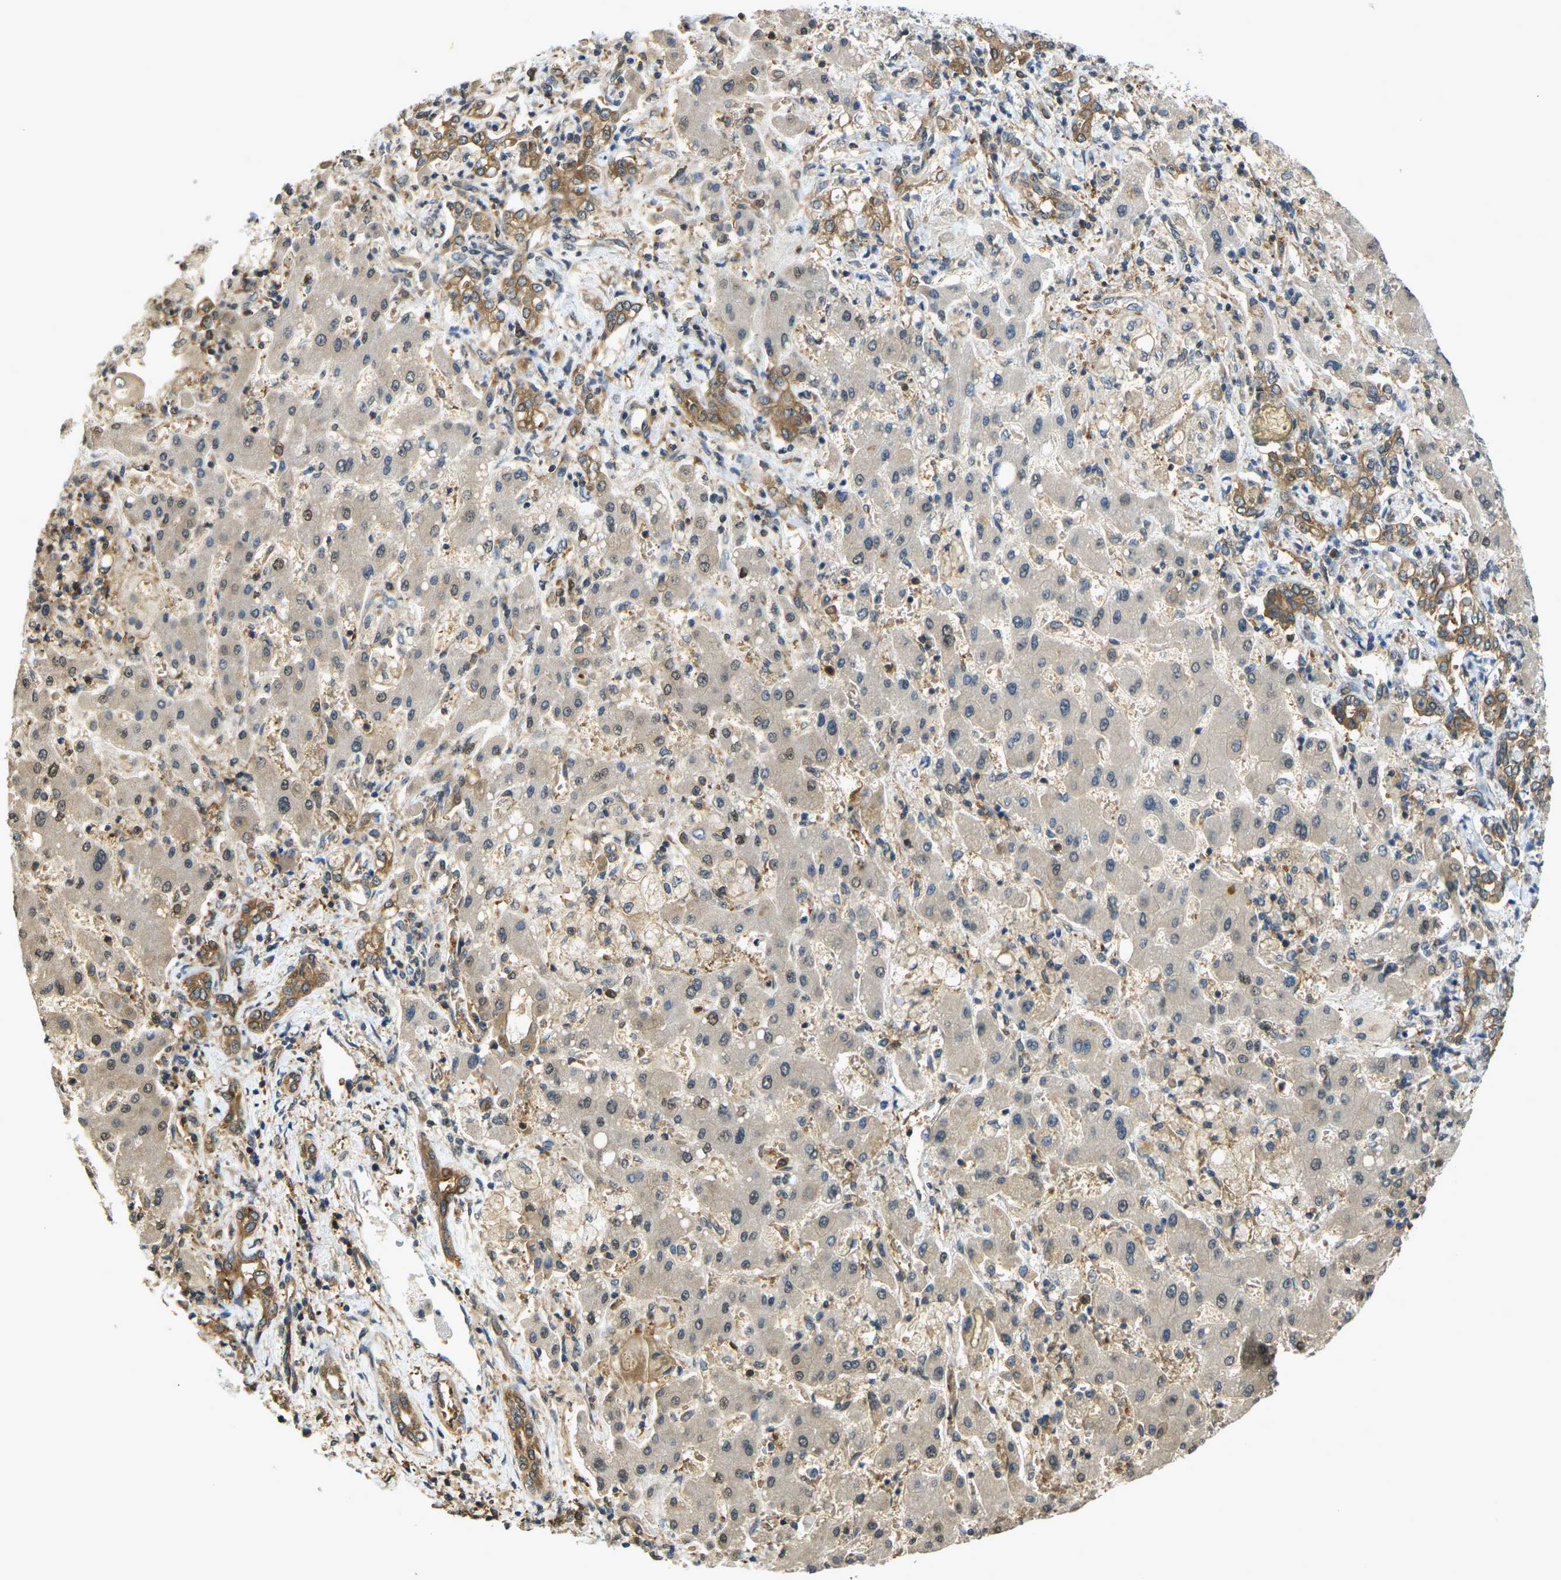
{"staining": {"intensity": "moderate", "quantity": ">75%", "location": "cytoplasmic/membranous"}, "tissue": "liver cancer", "cell_type": "Tumor cells", "image_type": "cancer", "snomed": [{"axis": "morphology", "description": "Cholangiocarcinoma"}, {"axis": "topography", "description": "Liver"}], "caption": "A medium amount of moderate cytoplasmic/membranous expression is appreciated in approximately >75% of tumor cells in liver cholangiocarcinoma tissue. (IHC, brightfield microscopy, high magnification).", "gene": "CAST", "patient": {"sex": "male", "age": 50}}